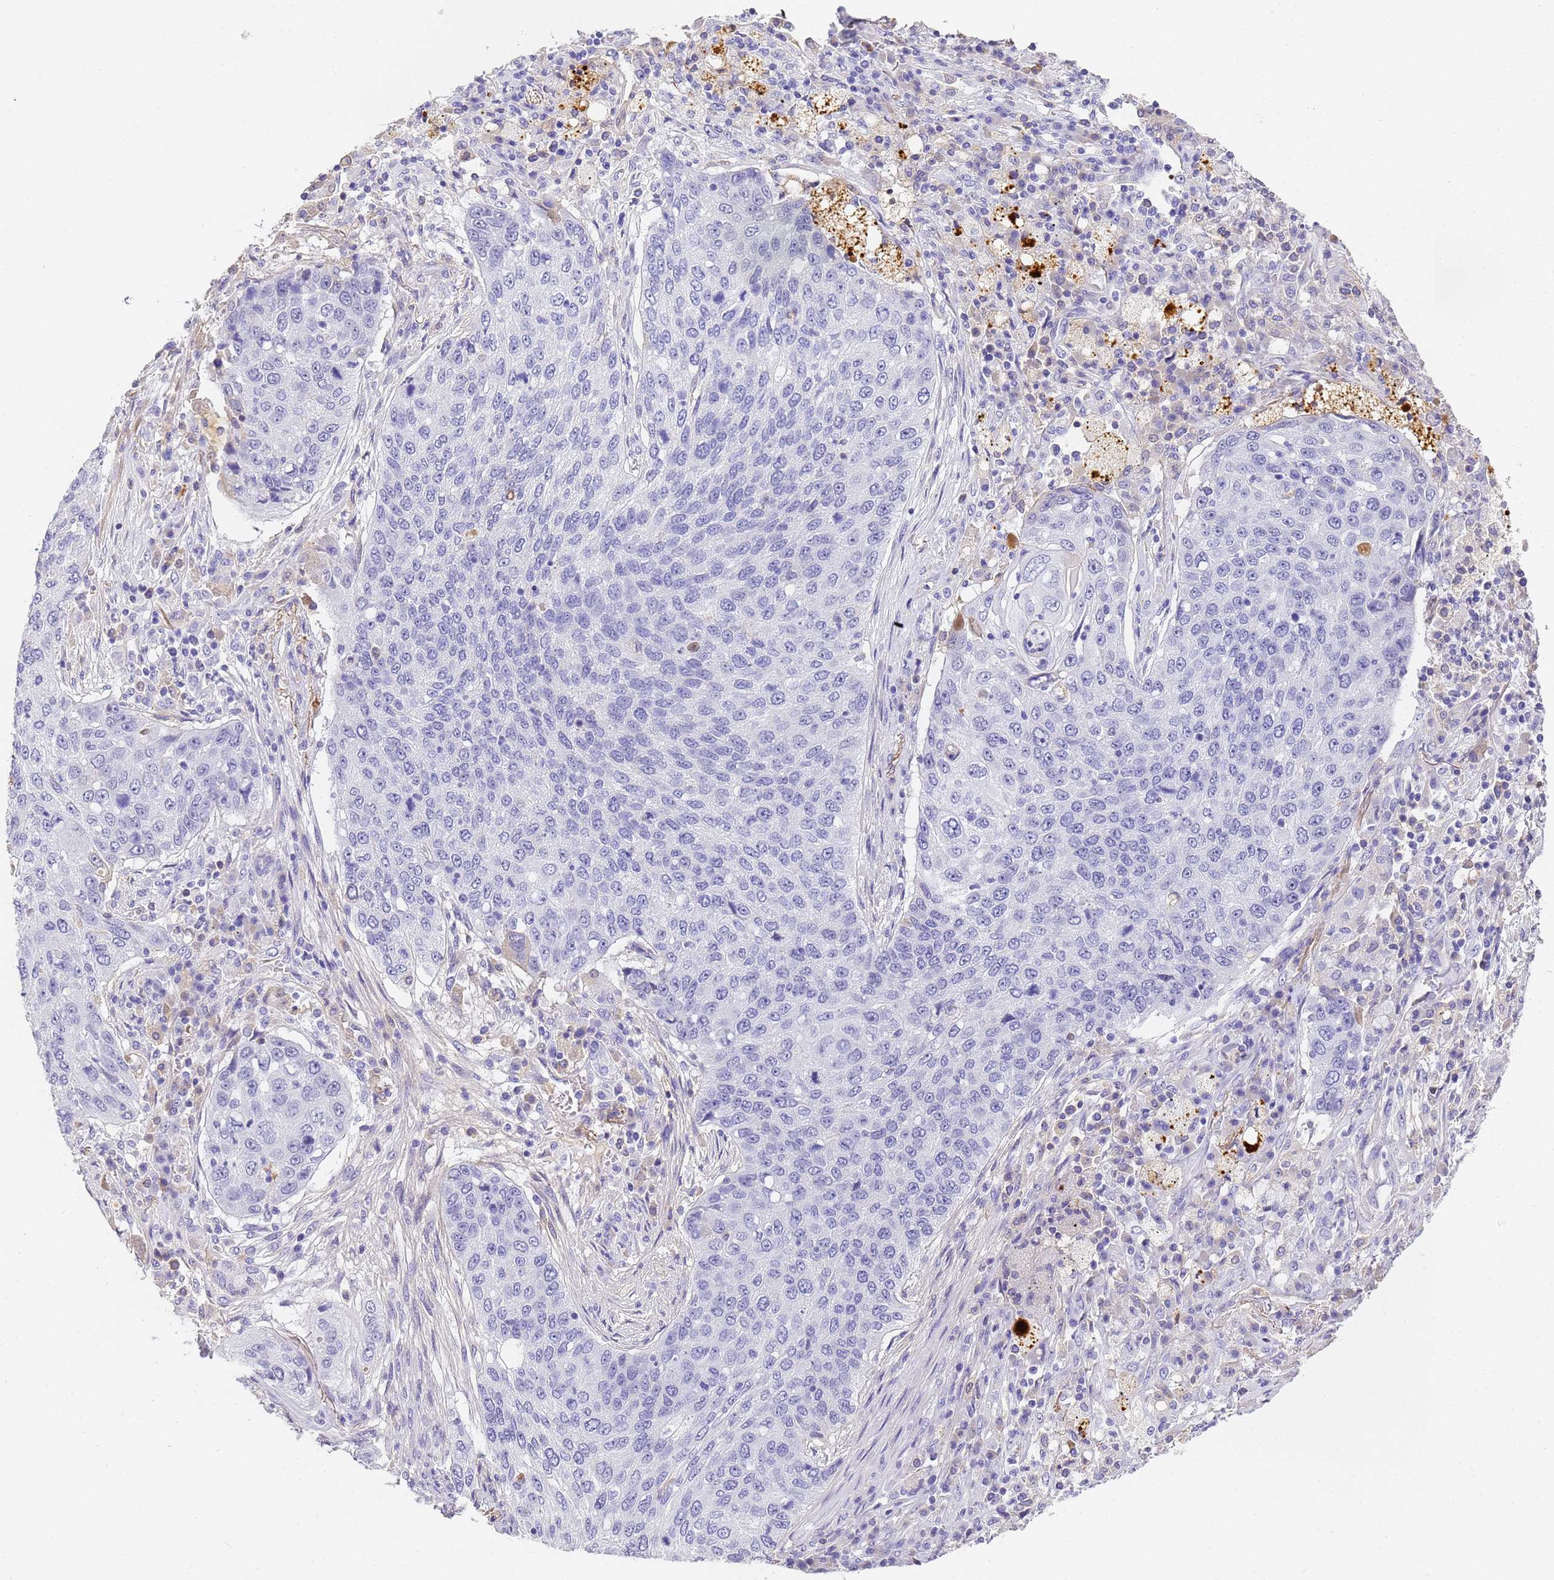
{"staining": {"intensity": "negative", "quantity": "none", "location": "none"}, "tissue": "lung cancer", "cell_type": "Tumor cells", "image_type": "cancer", "snomed": [{"axis": "morphology", "description": "Squamous cell carcinoma, NOS"}, {"axis": "topography", "description": "Lung"}], "caption": "IHC photomicrograph of neoplastic tissue: human lung cancer stained with DAB (3,3'-diaminobenzidine) shows no significant protein staining in tumor cells.", "gene": "CFHR2", "patient": {"sex": "female", "age": 63}}